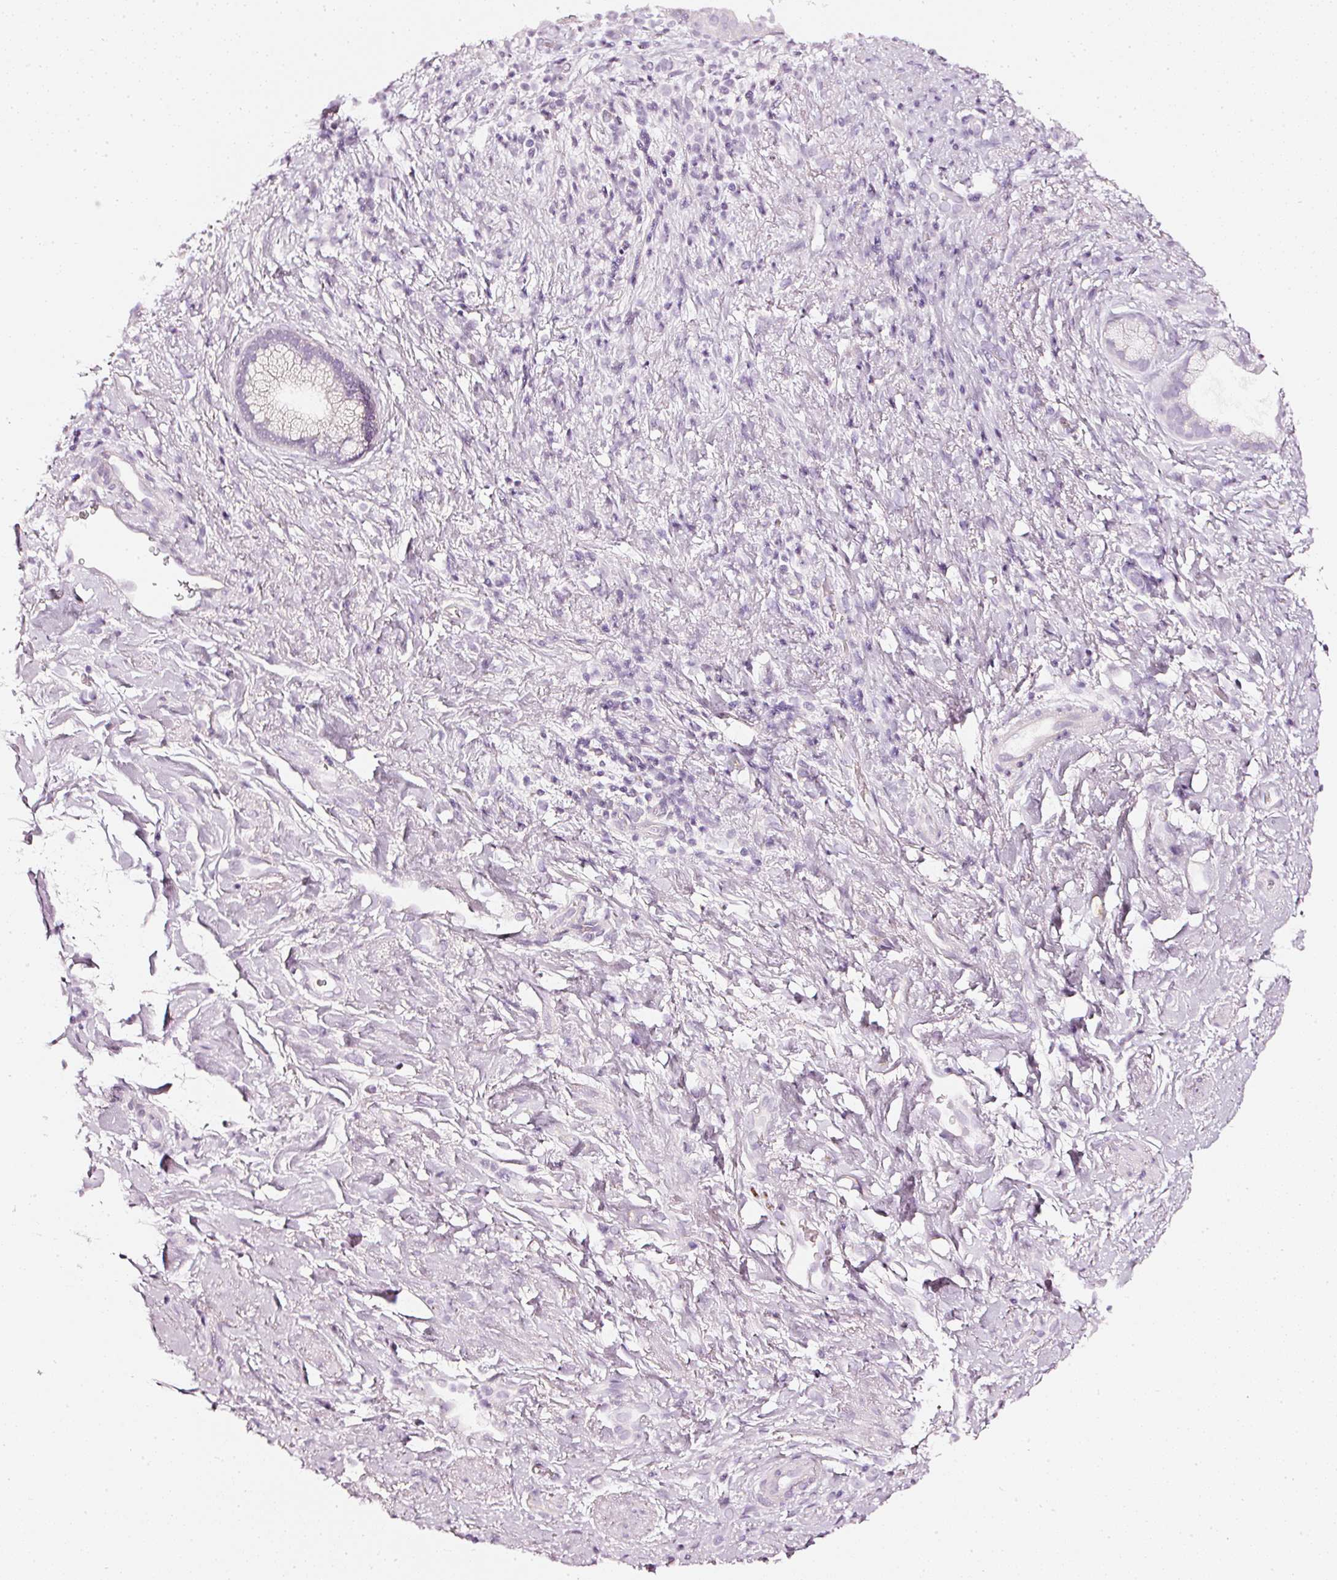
{"staining": {"intensity": "negative", "quantity": "none", "location": "none"}, "tissue": "pancreatic cancer", "cell_type": "Tumor cells", "image_type": "cancer", "snomed": [{"axis": "morphology", "description": "Adenocarcinoma, NOS"}, {"axis": "topography", "description": "Pancreas"}], "caption": "IHC photomicrograph of neoplastic tissue: human pancreatic adenocarcinoma stained with DAB demonstrates no significant protein staining in tumor cells.", "gene": "CNP", "patient": {"sex": "female", "age": 78}}